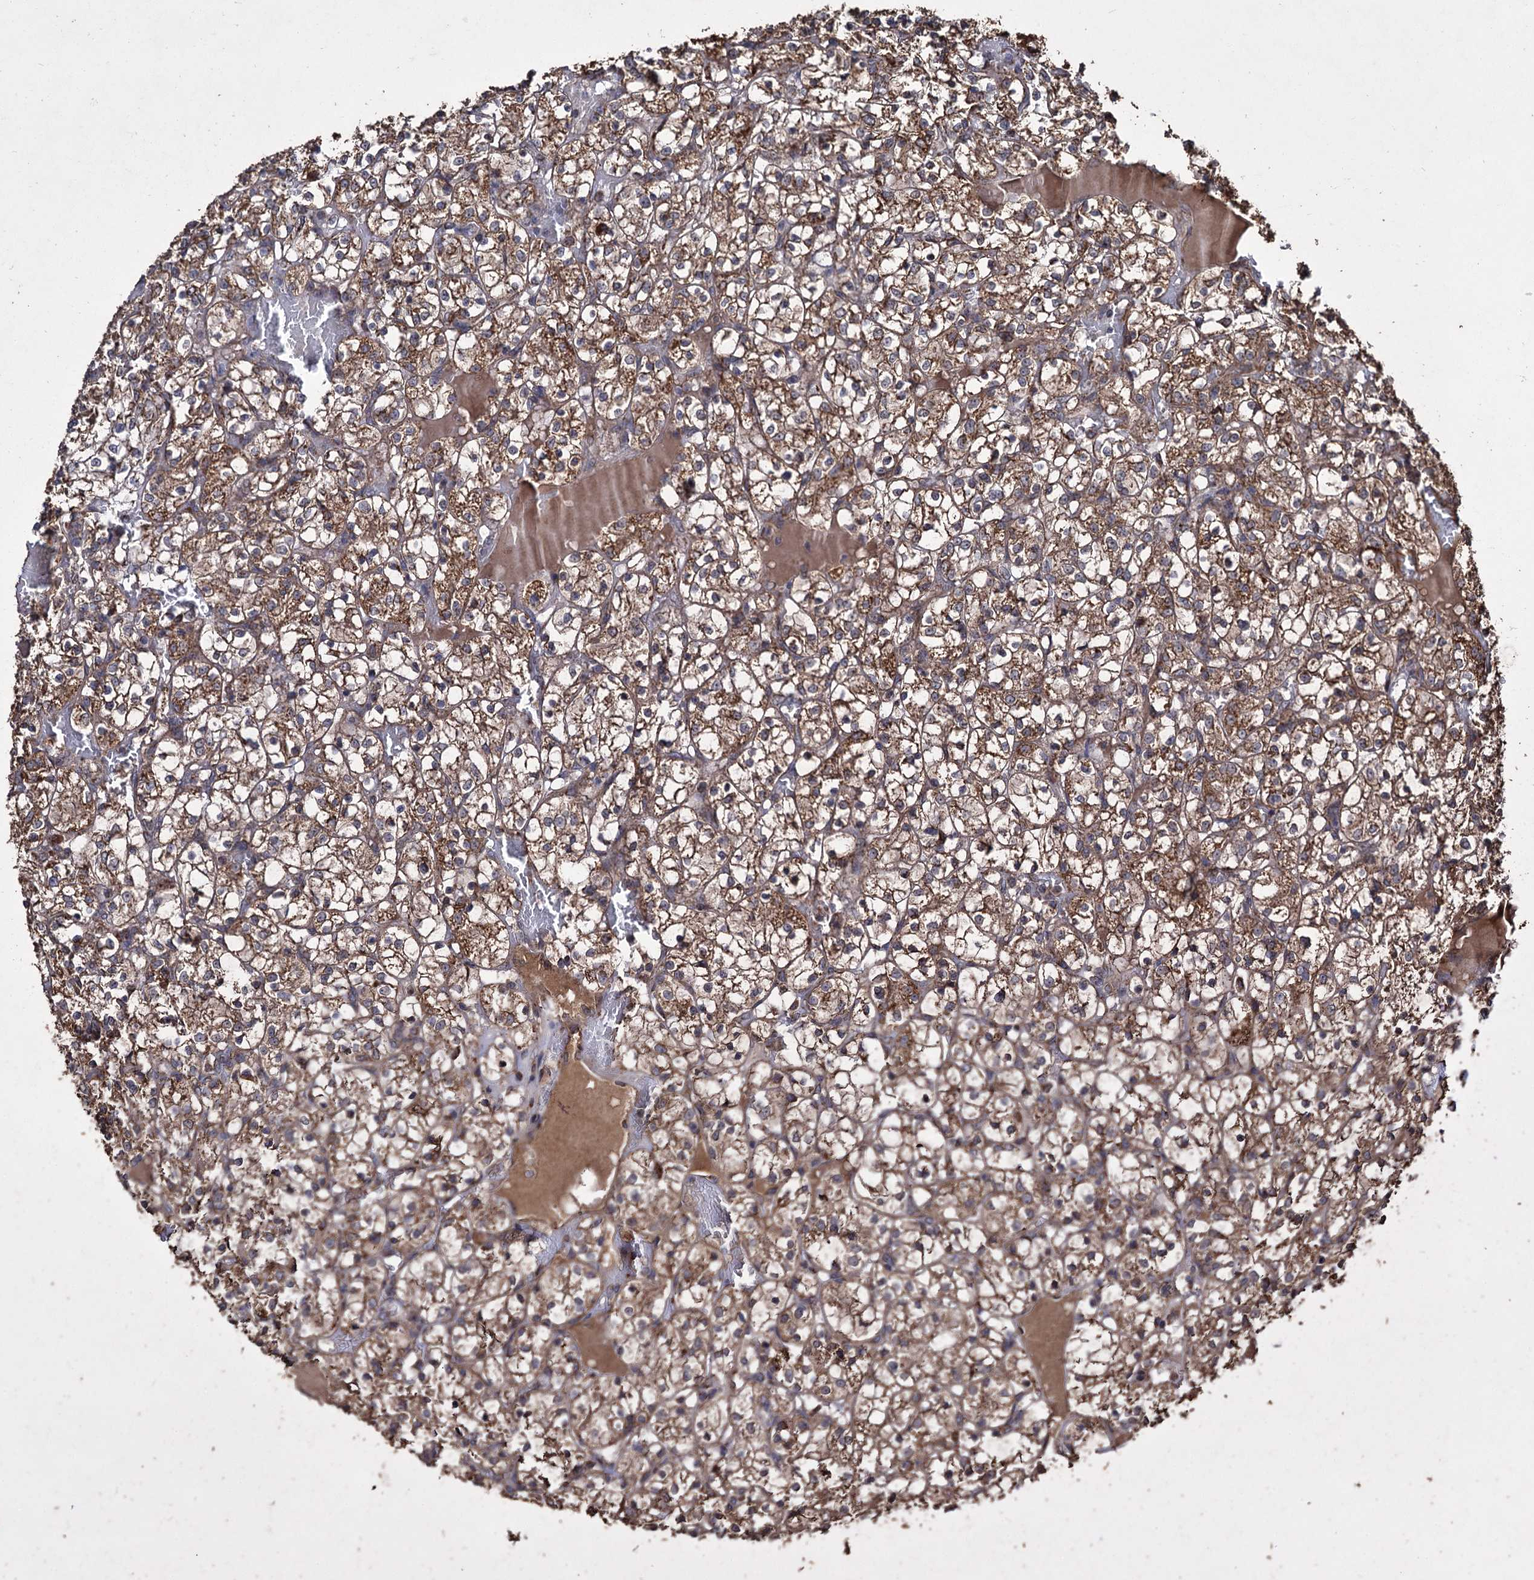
{"staining": {"intensity": "moderate", "quantity": ">75%", "location": "cytoplasmic/membranous"}, "tissue": "renal cancer", "cell_type": "Tumor cells", "image_type": "cancer", "snomed": [{"axis": "morphology", "description": "Adenocarcinoma, NOS"}, {"axis": "topography", "description": "Kidney"}], "caption": "Brown immunohistochemical staining in human renal adenocarcinoma demonstrates moderate cytoplasmic/membranous positivity in approximately >75% of tumor cells.", "gene": "IPO4", "patient": {"sex": "female", "age": 69}}